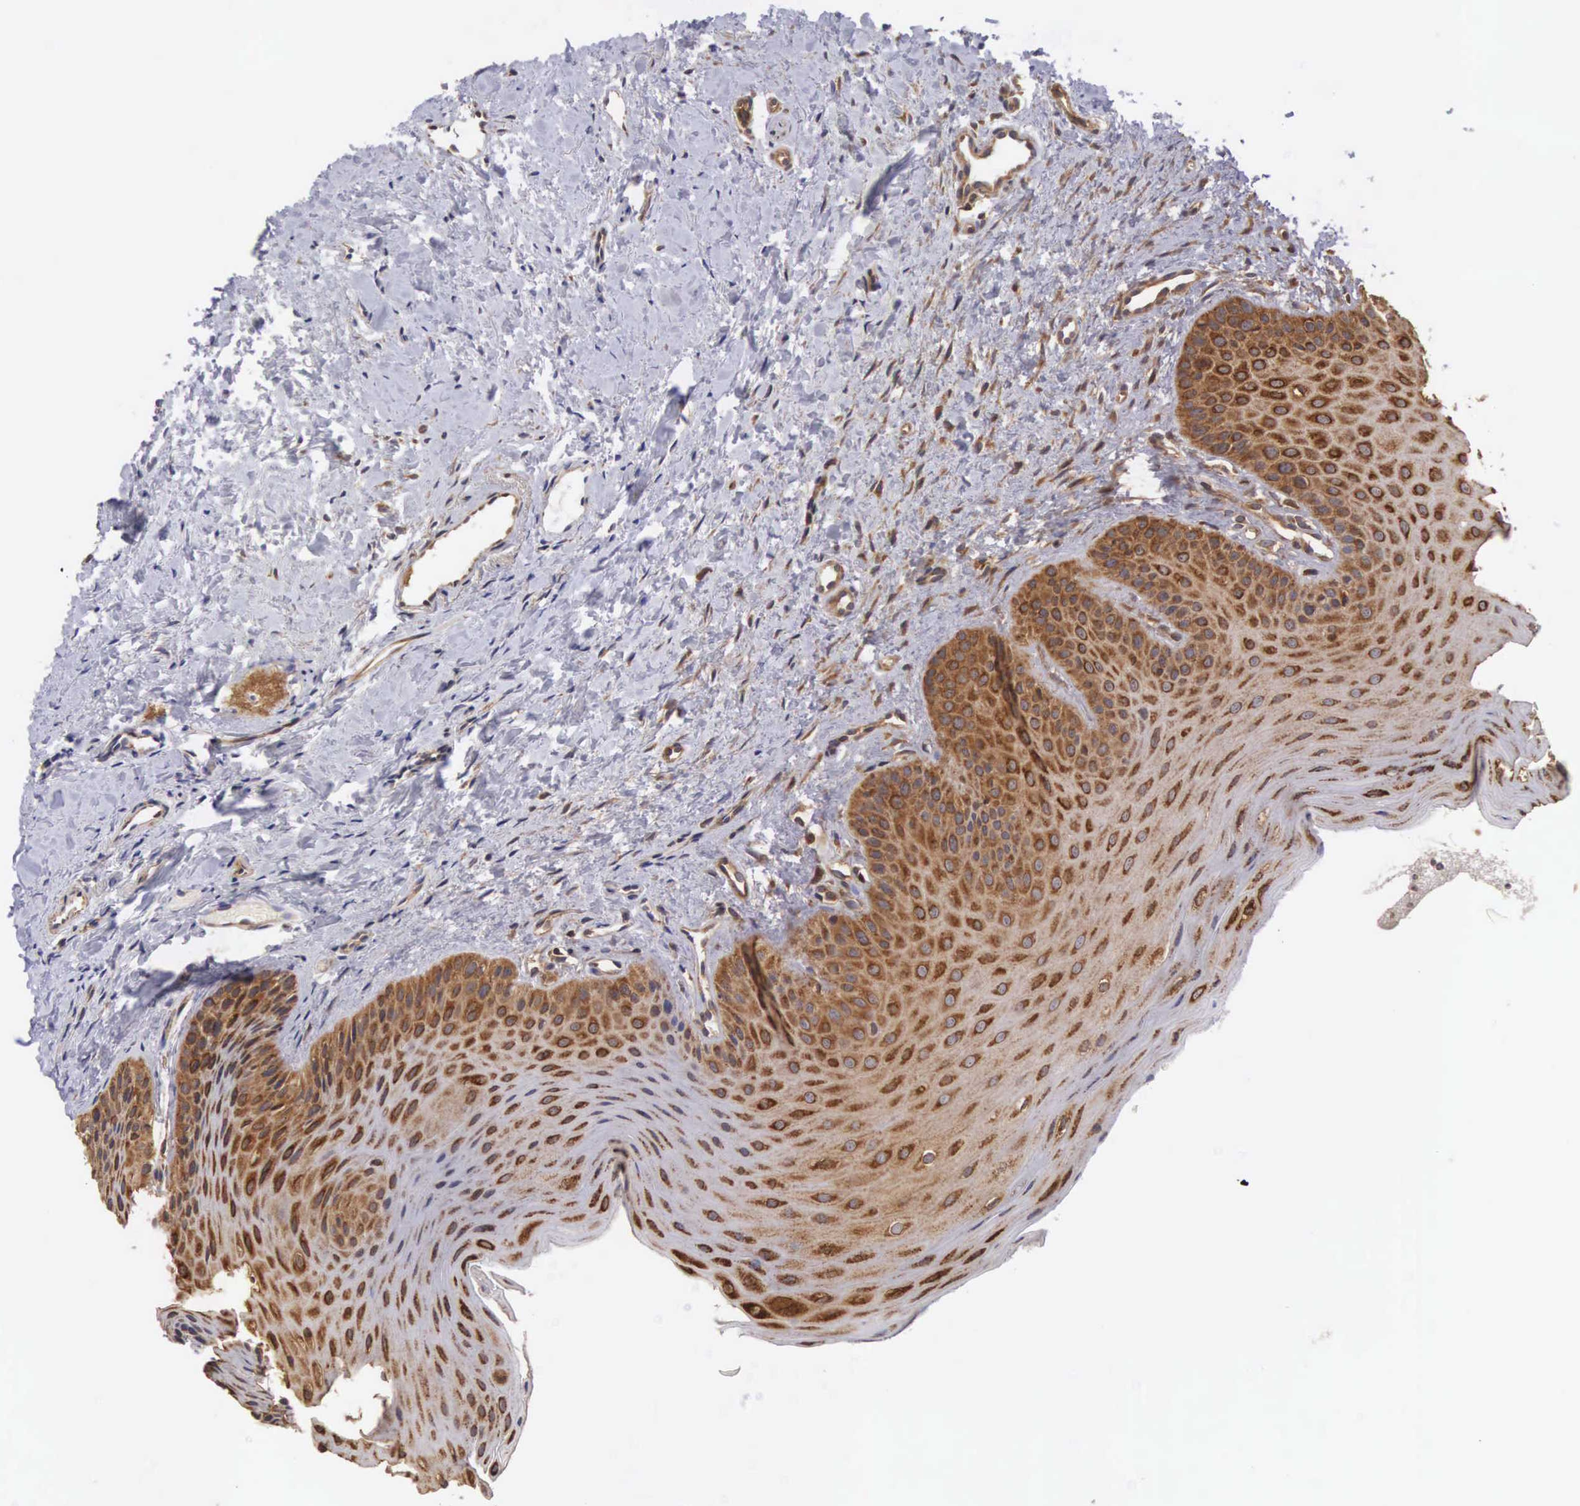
{"staining": {"intensity": "strong", "quantity": ">75%", "location": "cytoplasmic/membranous"}, "tissue": "oral mucosa", "cell_type": "Squamous epithelial cells", "image_type": "normal", "snomed": [{"axis": "morphology", "description": "Normal tissue, NOS"}, {"axis": "topography", "description": "Oral tissue"}], "caption": "A high amount of strong cytoplasmic/membranous staining is present in about >75% of squamous epithelial cells in unremarkable oral mucosa. Immunohistochemistry stains the protein of interest in brown and the nuclei are stained blue.", "gene": "DHRS1", "patient": {"sex": "female", "age": 23}}